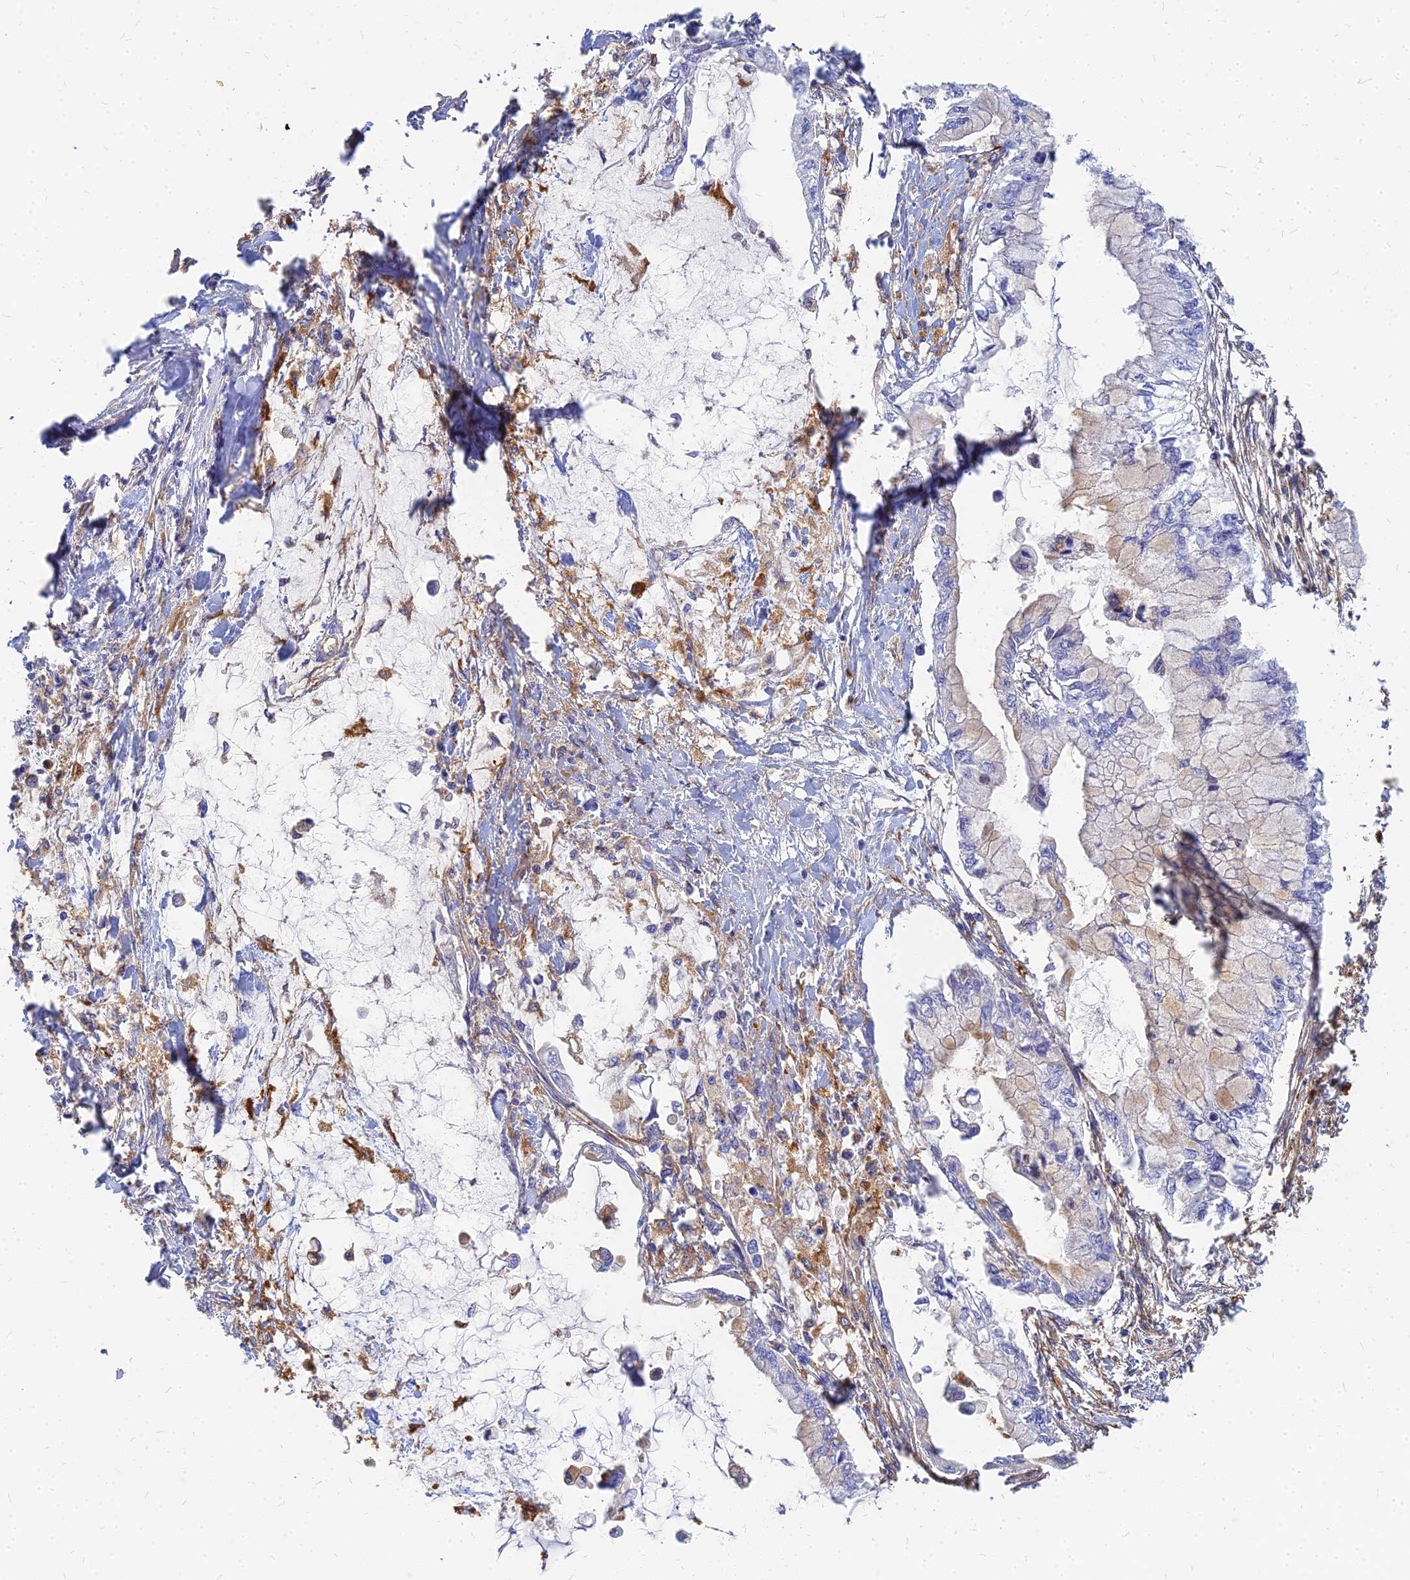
{"staining": {"intensity": "weak", "quantity": "<25%", "location": "cytoplasmic/membranous"}, "tissue": "pancreatic cancer", "cell_type": "Tumor cells", "image_type": "cancer", "snomed": [{"axis": "morphology", "description": "Adenocarcinoma, NOS"}, {"axis": "topography", "description": "Pancreas"}], "caption": "This micrograph is of pancreatic cancer (adenocarcinoma) stained with immunohistochemistry to label a protein in brown with the nuclei are counter-stained blue. There is no positivity in tumor cells.", "gene": "VAT1", "patient": {"sex": "male", "age": 48}}